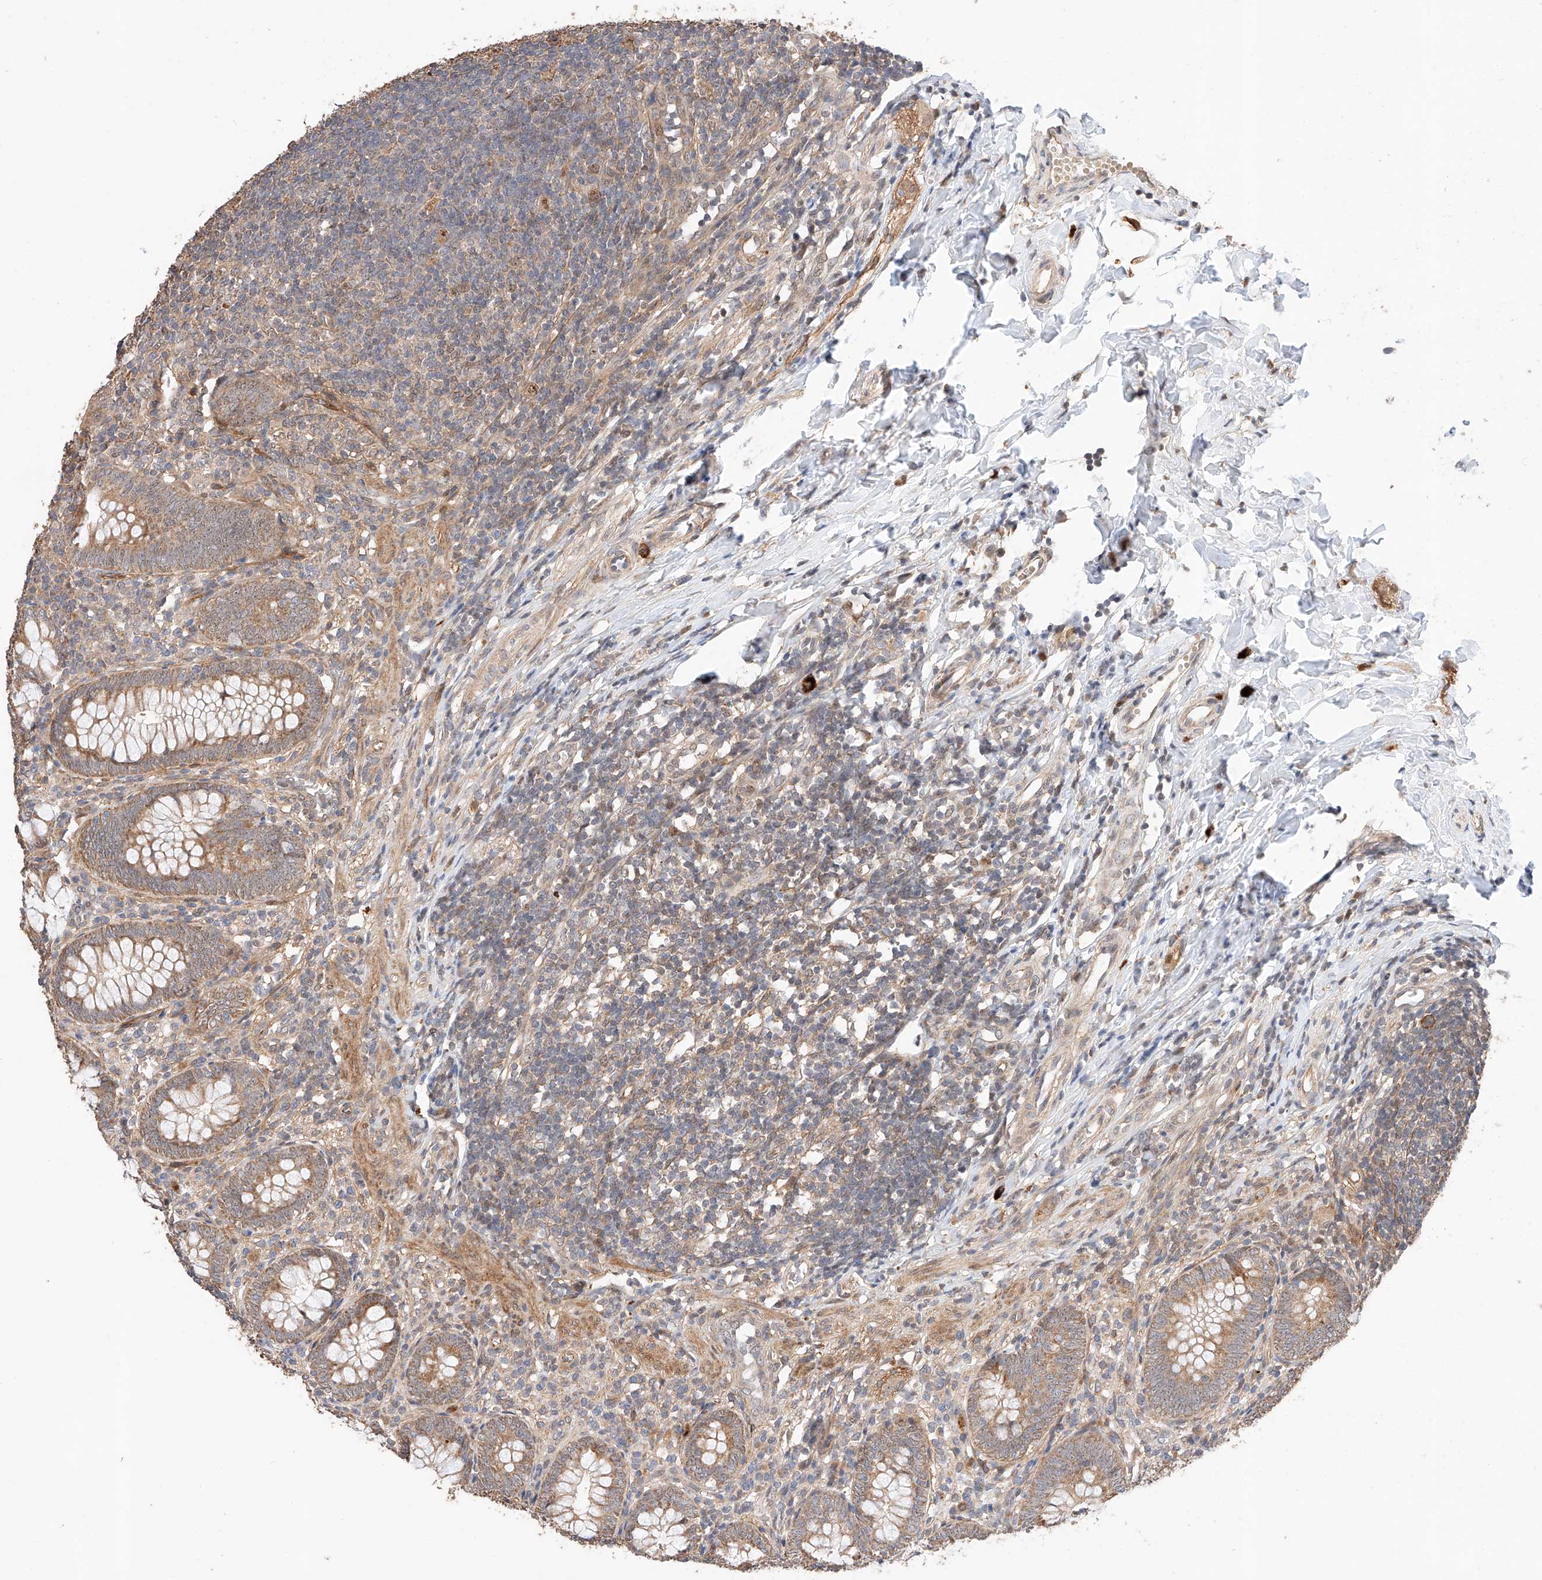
{"staining": {"intensity": "weak", "quantity": ">75%", "location": "cytoplasmic/membranous"}, "tissue": "appendix", "cell_type": "Glandular cells", "image_type": "normal", "snomed": [{"axis": "morphology", "description": "Normal tissue, NOS"}, {"axis": "topography", "description": "Appendix"}], "caption": "Protein expression analysis of unremarkable appendix exhibits weak cytoplasmic/membranous staining in approximately >75% of glandular cells. The staining was performed using DAB, with brown indicating positive protein expression. Nuclei are stained blue with hematoxylin.", "gene": "RAB23", "patient": {"sex": "male", "age": 14}}